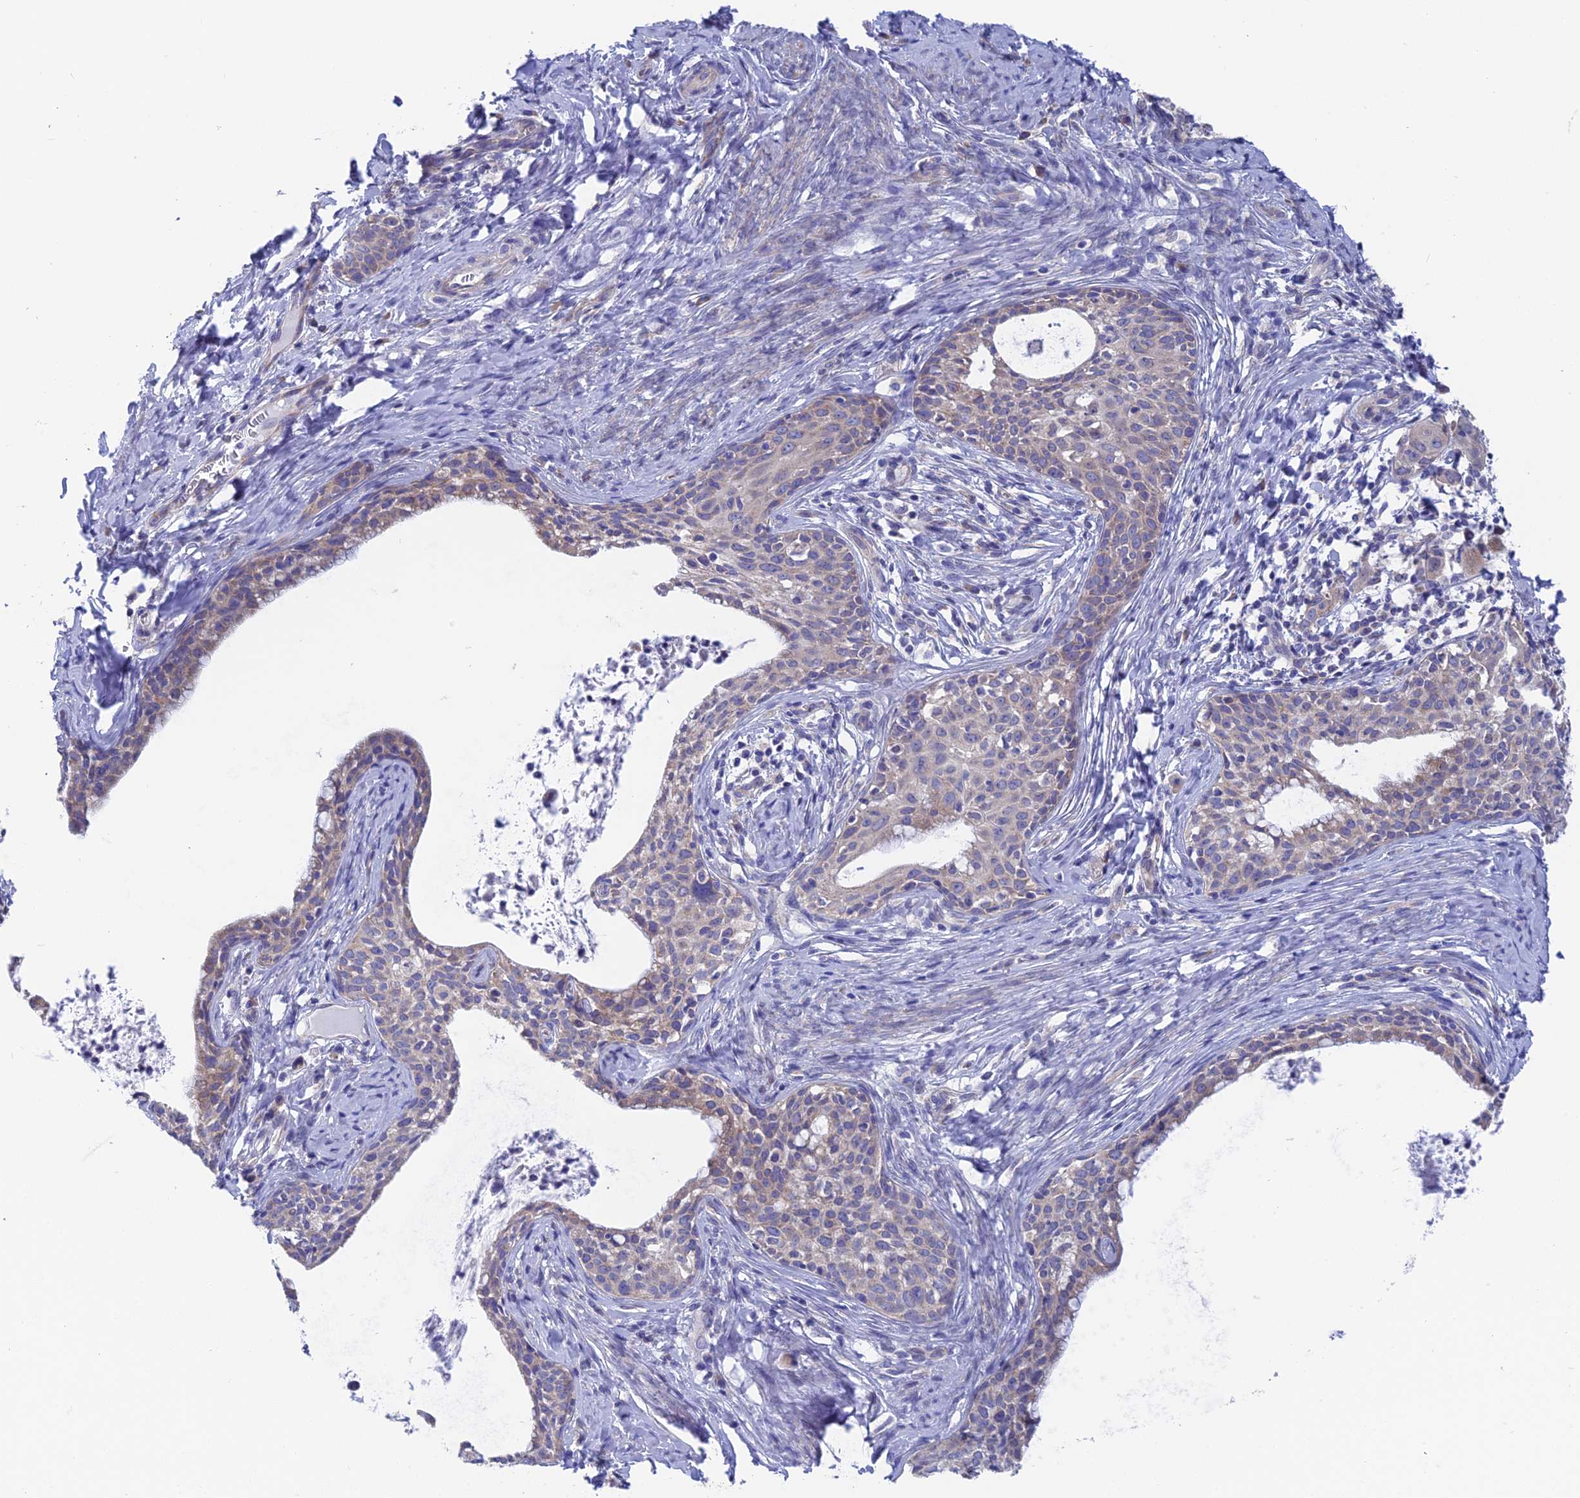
{"staining": {"intensity": "weak", "quantity": "<25%", "location": "cytoplasmic/membranous"}, "tissue": "cervical cancer", "cell_type": "Tumor cells", "image_type": "cancer", "snomed": [{"axis": "morphology", "description": "Squamous cell carcinoma, NOS"}, {"axis": "topography", "description": "Cervix"}], "caption": "This micrograph is of cervical squamous cell carcinoma stained with immunohistochemistry (IHC) to label a protein in brown with the nuclei are counter-stained blue. There is no positivity in tumor cells. (Stains: DAB immunohistochemistry (IHC) with hematoxylin counter stain, Microscopy: brightfield microscopy at high magnification).", "gene": "AK4", "patient": {"sex": "female", "age": 52}}